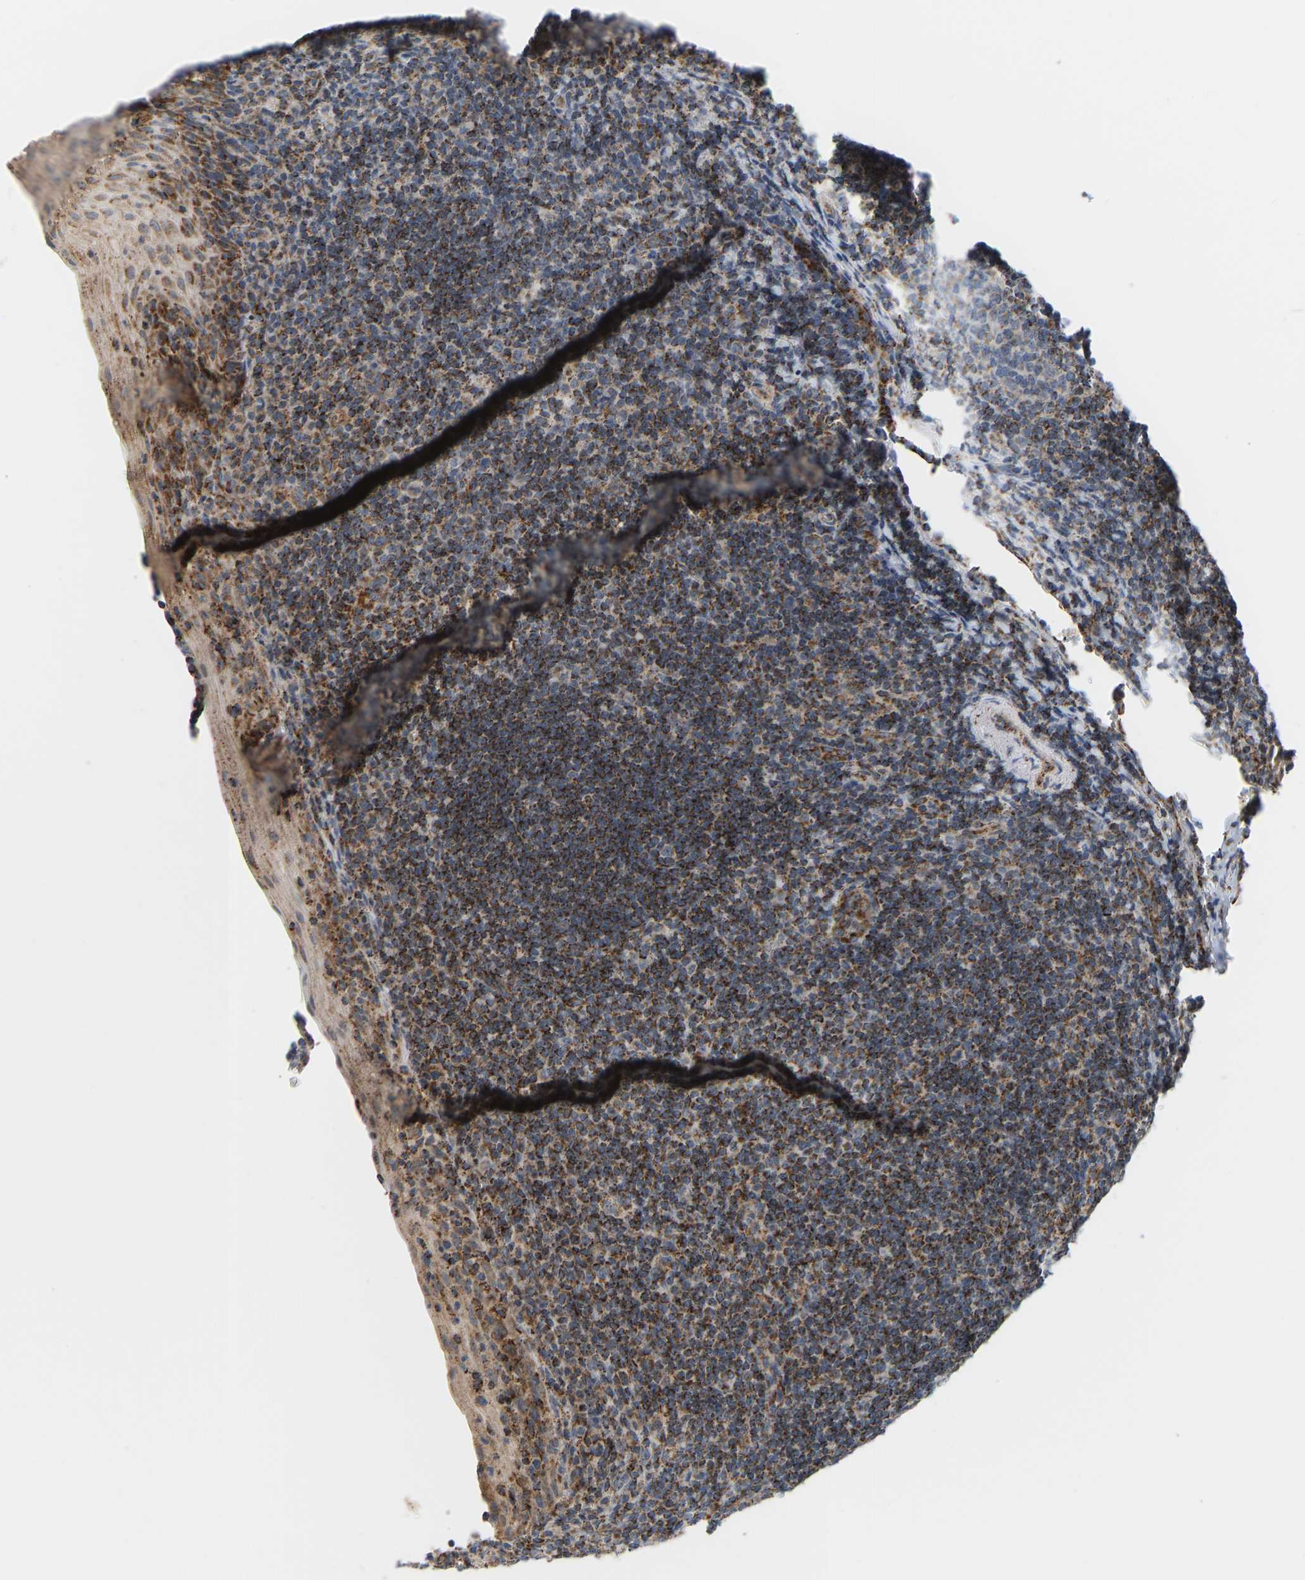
{"staining": {"intensity": "moderate", "quantity": ">75%", "location": "cytoplasmic/membranous"}, "tissue": "tonsil", "cell_type": "Germinal center cells", "image_type": "normal", "snomed": [{"axis": "morphology", "description": "Normal tissue, NOS"}, {"axis": "topography", "description": "Tonsil"}], "caption": "Immunohistochemistry (IHC) (DAB) staining of normal human tonsil exhibits moderate cytoplasmic/membranous protein expression in about >75% of germinal center cells.", "gene": "GPSM2", "patient": {"sex": "male", "age": 37}}